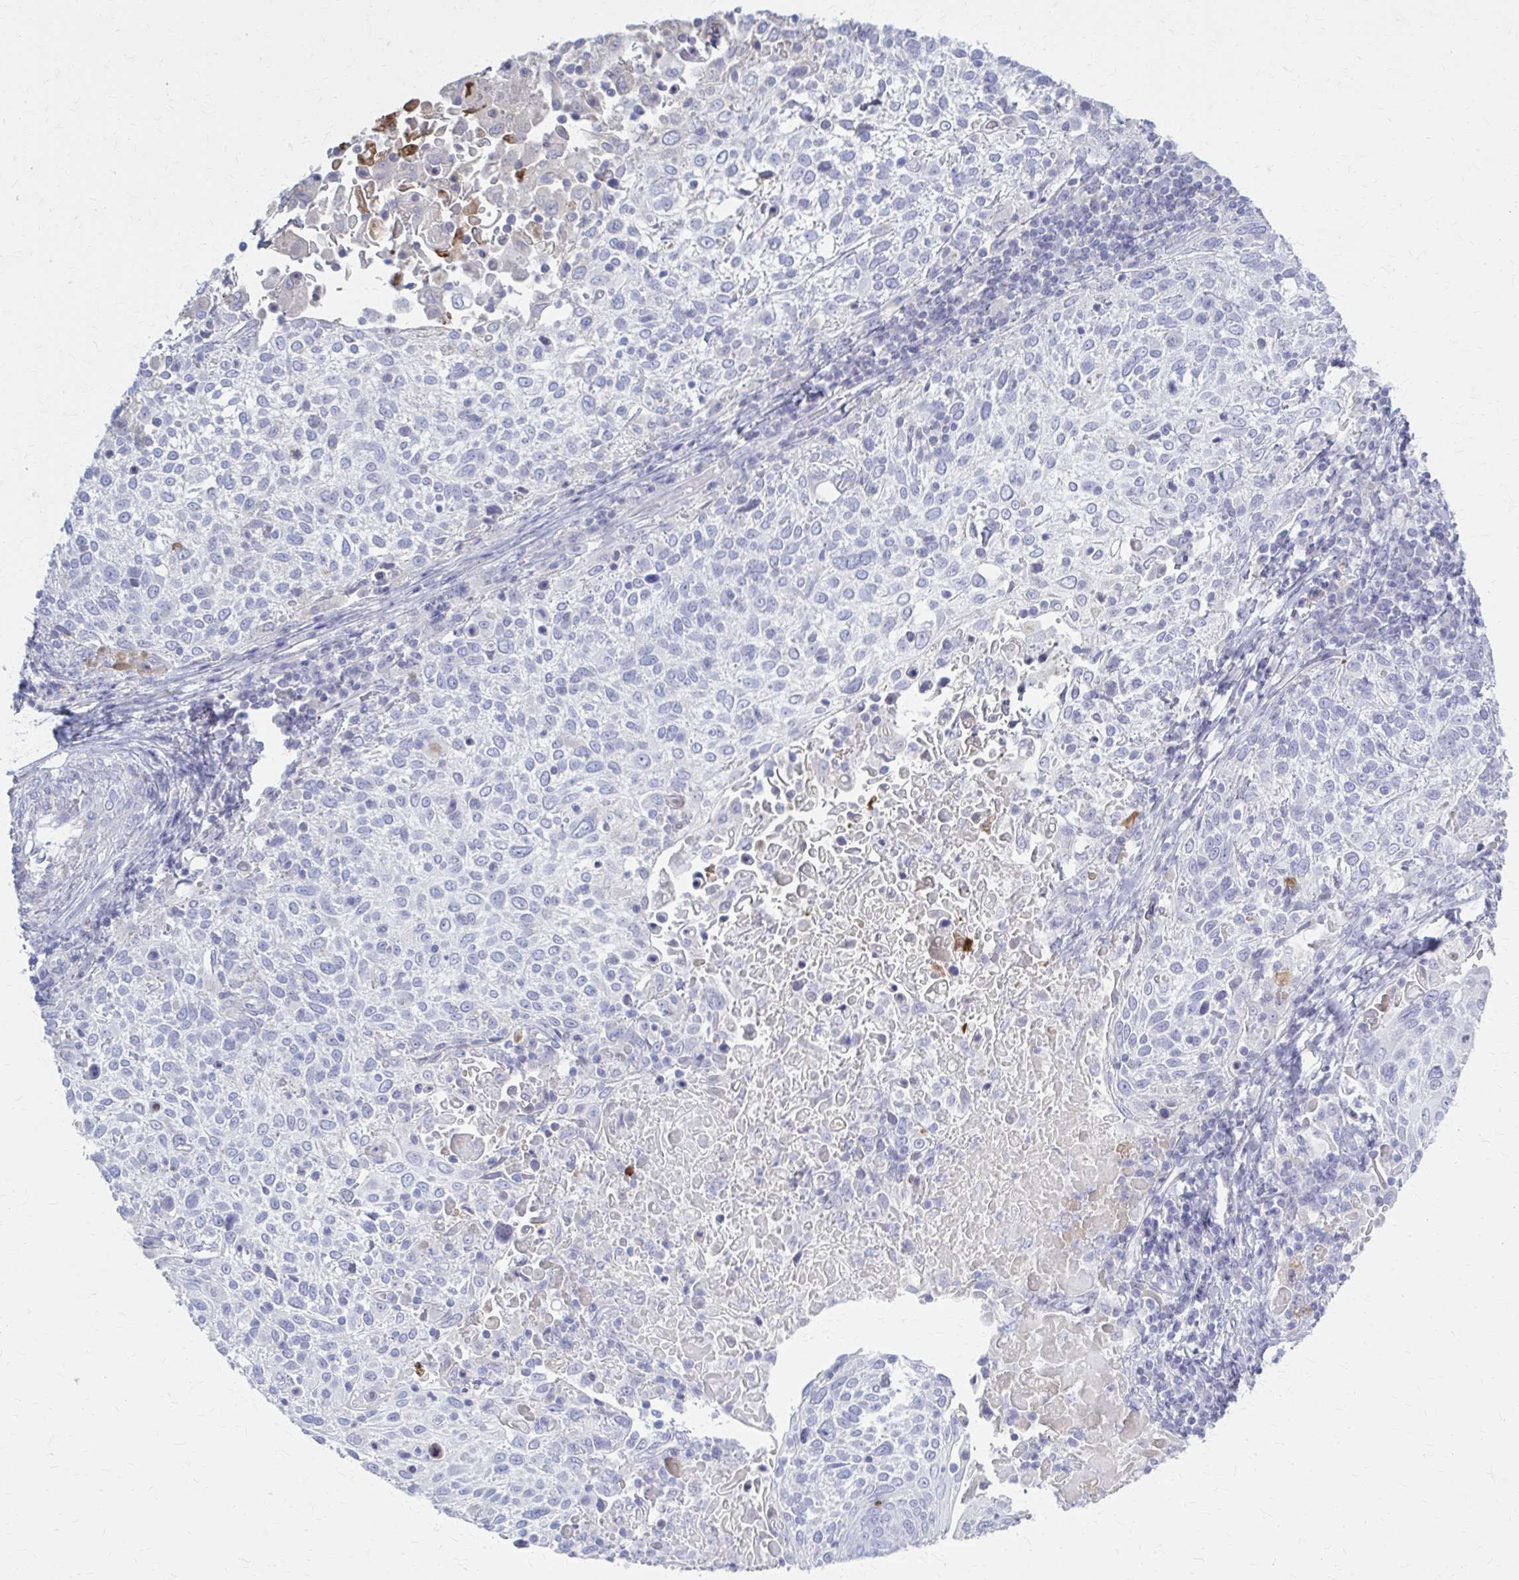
{"staining": {"intensity": "negative", "quantity": "none", "location": "none"}, "tissue": "cervical cancer", "cell_type": "Tumor cells", "image_type": "cancer", "snomed": [{"axis": "morphology", "description": "Squamous cell carcinoma, NOS"}, {"axis": "topography", "description": "Cervix"}], "caption": "Immunohistochemistry (IHC) photomicrograph of human cervical squamous cell carcinoma stained for a protein (brown), which reveals no positivity in tumor cells.", "gene": "SERPIND1", "patient": {"sex": "female", "age": 61}}